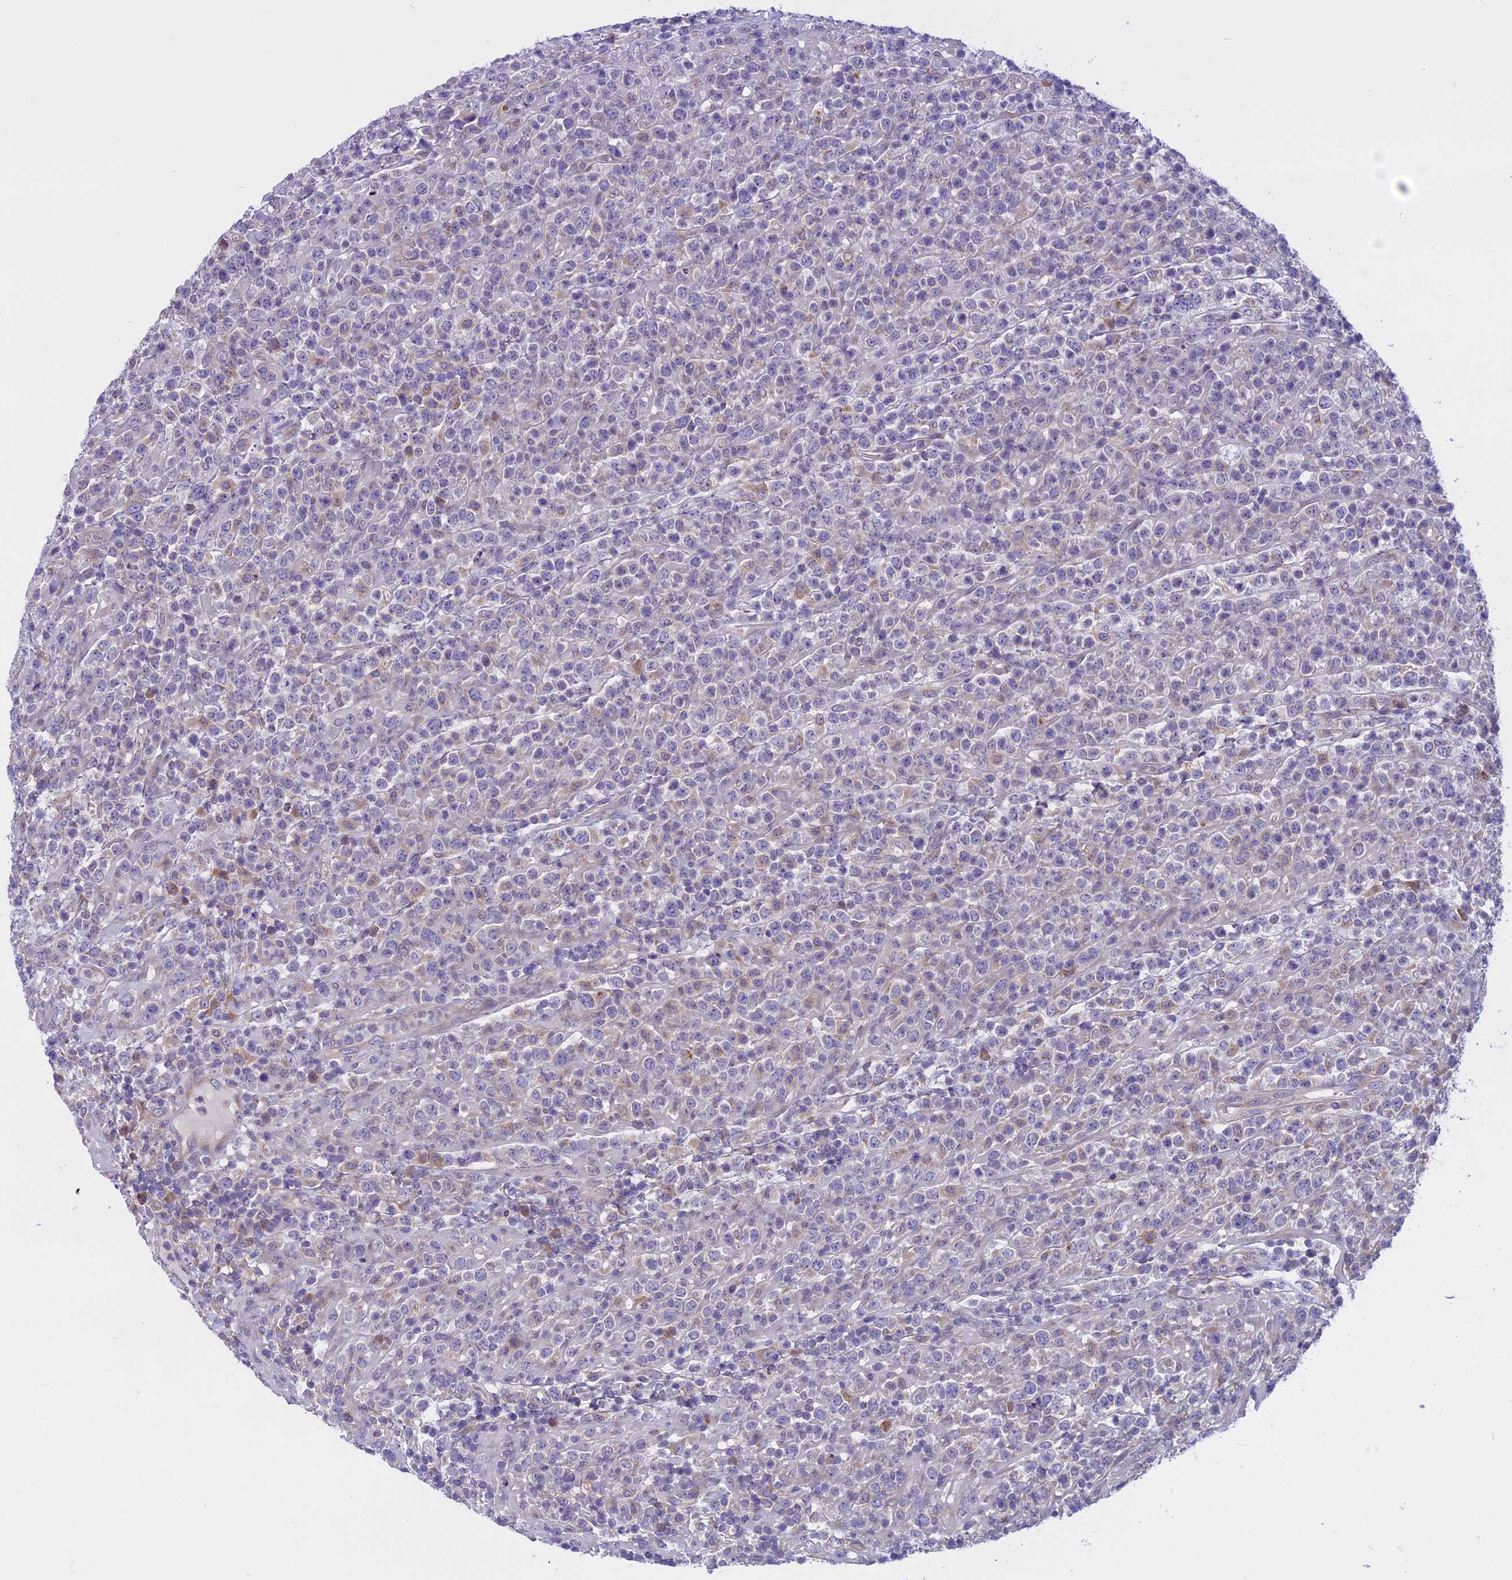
{"staining": {"intensity": "negative", "quantity": "none", "location": "none"}, "tissue": "lymphoma", "cell_type": "Tumor cells", "image_type": "cancer", "snomed": [{"axis": "morphology", "description": "Malignant lymphoma, non-Hodgkin's type, High grade"}, {"axis": "topography", "description": "Colon"}], "caption": "This is an immunohistochemistry (IHC) histopathology image of human lymphoma. There is no expression in tumor cells.", "gene": "DCTN5", "patient": {"sex": "female", "age": 53}}